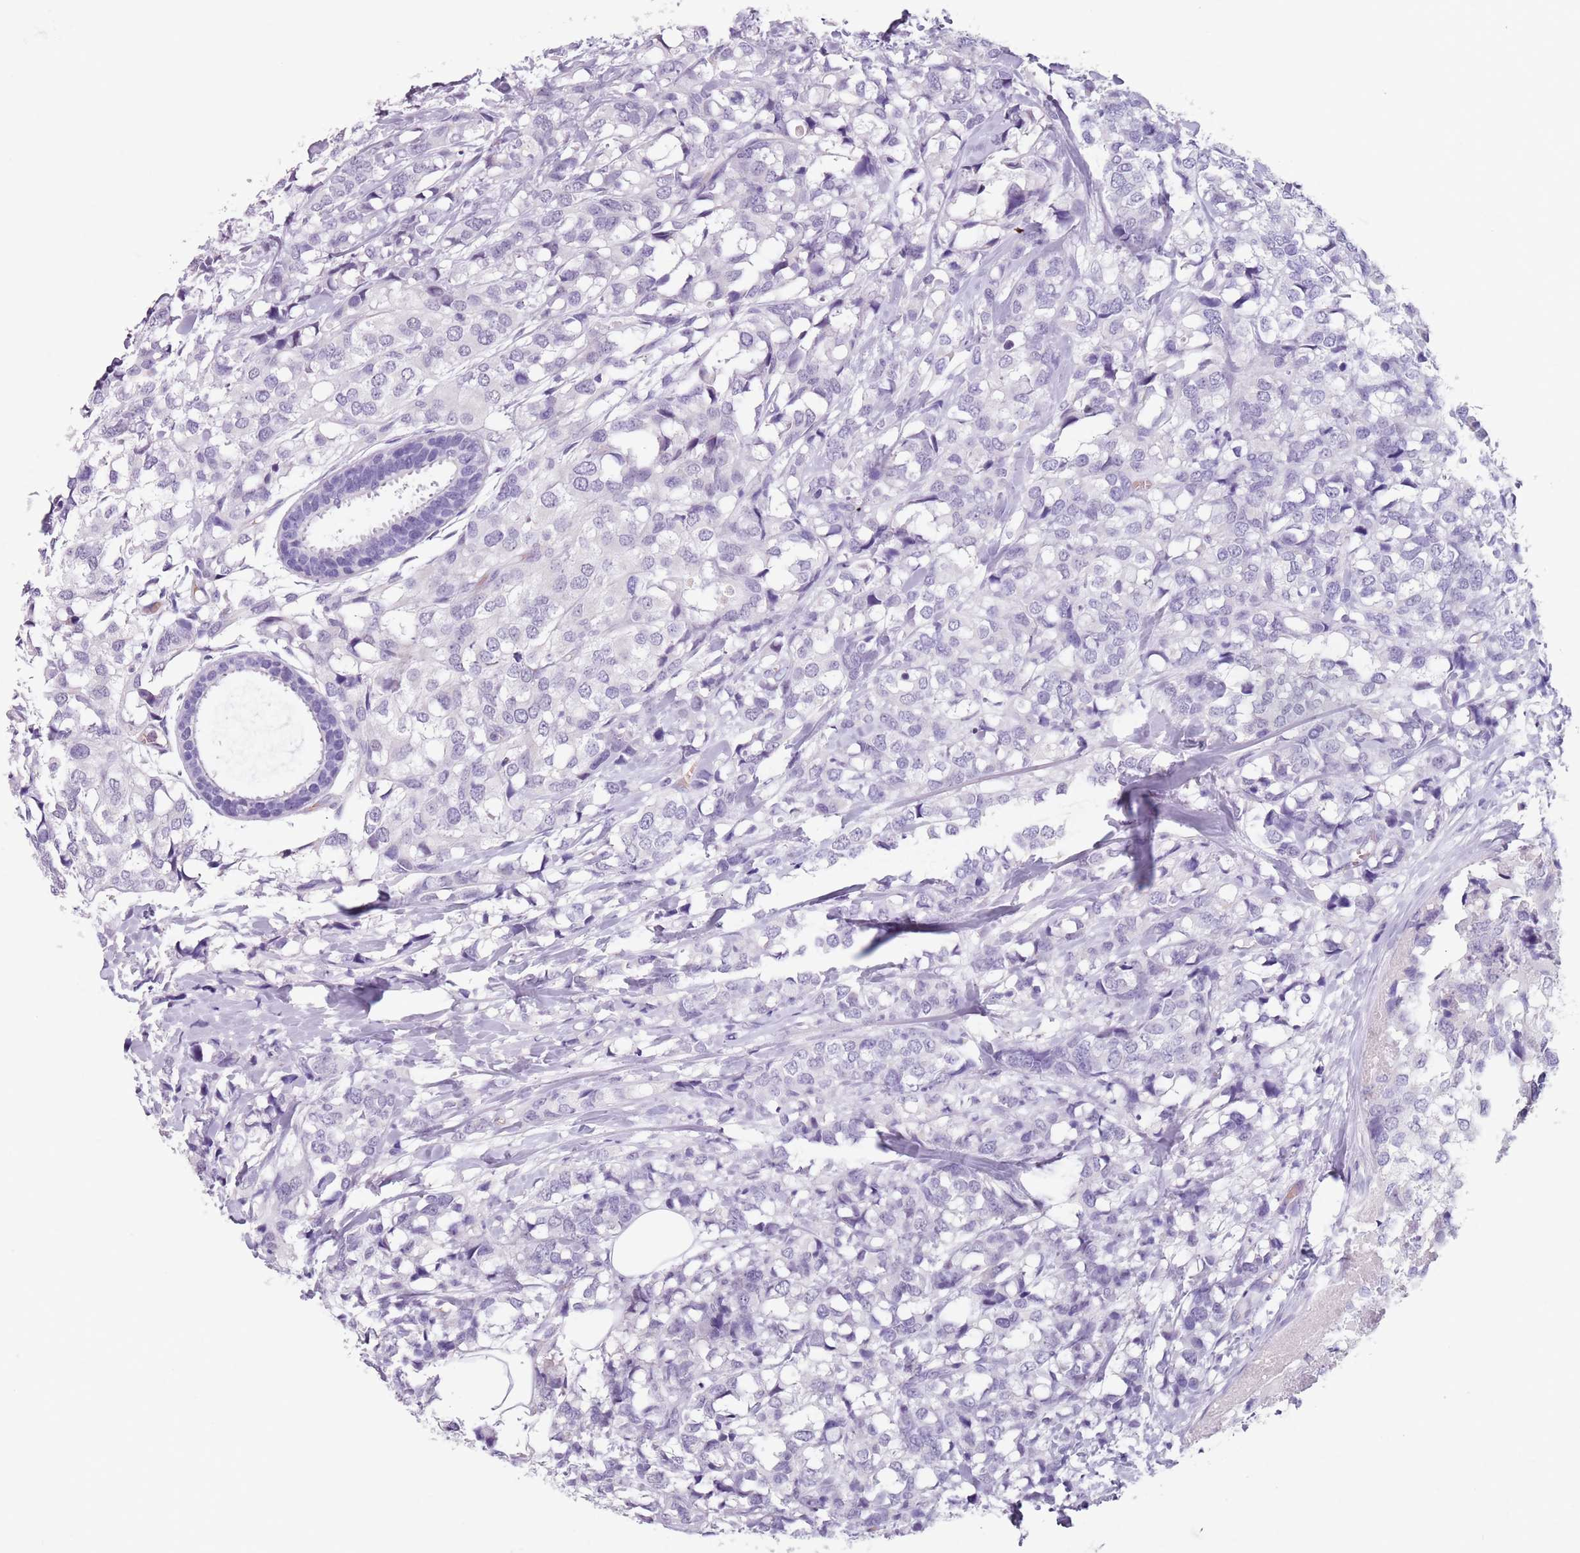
{"staining": {"intensity": "negative", "quantity": "none", "location": "none"}, "tissue": "breast cancer", "cell_type": "Tumor cells", "image_type": "cancer", "snomed": [{"axis": "morphology", "description": "Lobular carcinoma"}, {"axis": "topography", "description": "Breast"}], "caption": "DAB (3,3'-diaminobenzidine) immunohistochemical staining of human breast lobular carcinoma displays no significant staining in tumor cells. The staining was performed using DAB to visualize the protein expression in brown, while the nuclei were stained in blue with hematoxylin (Magnification: 20x).", "gene": "SPESP1", "patient": {"sex": "female", "age": 59}}